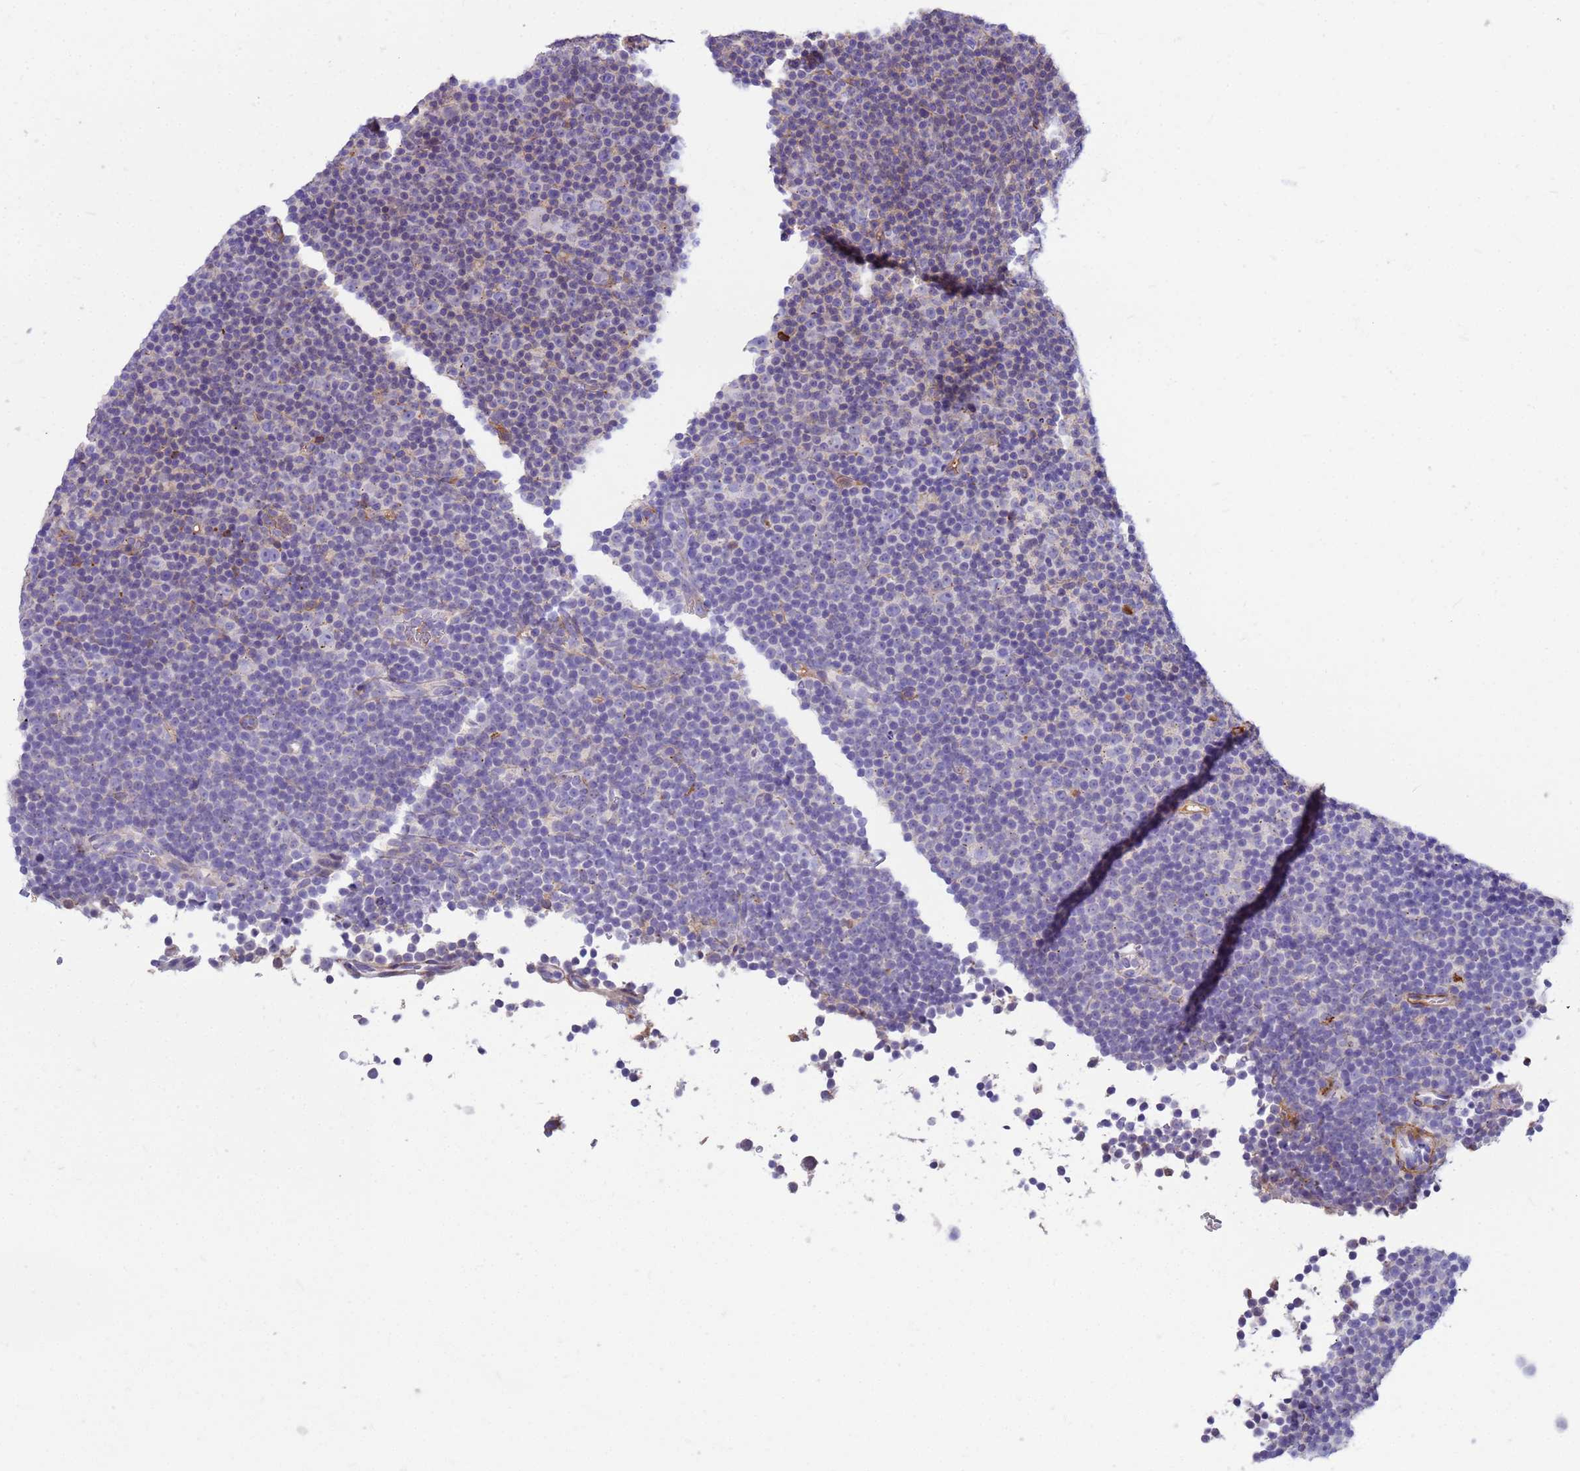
{"staining": {"intensity": "negative", "quantity": "none", "location": "none"}, "tissue": "lymphoma", "cell_type": "Tumor cells", "image_type": "cancer", "snomed": [{"axis": "morphology", "description": "Malignant lymphoma, non-Hodgkin's type, Low grade"}, {"axis": "topography", "description": "Lymph node"}], "caption": "This is an immunohistochemistry histopathology image of low-grade malignant lymphoma, non-Hodgkin's type. There is no staining in tumor cells.", "gene": "ORM1", "patient": {"sex": "female", "age": 67}}